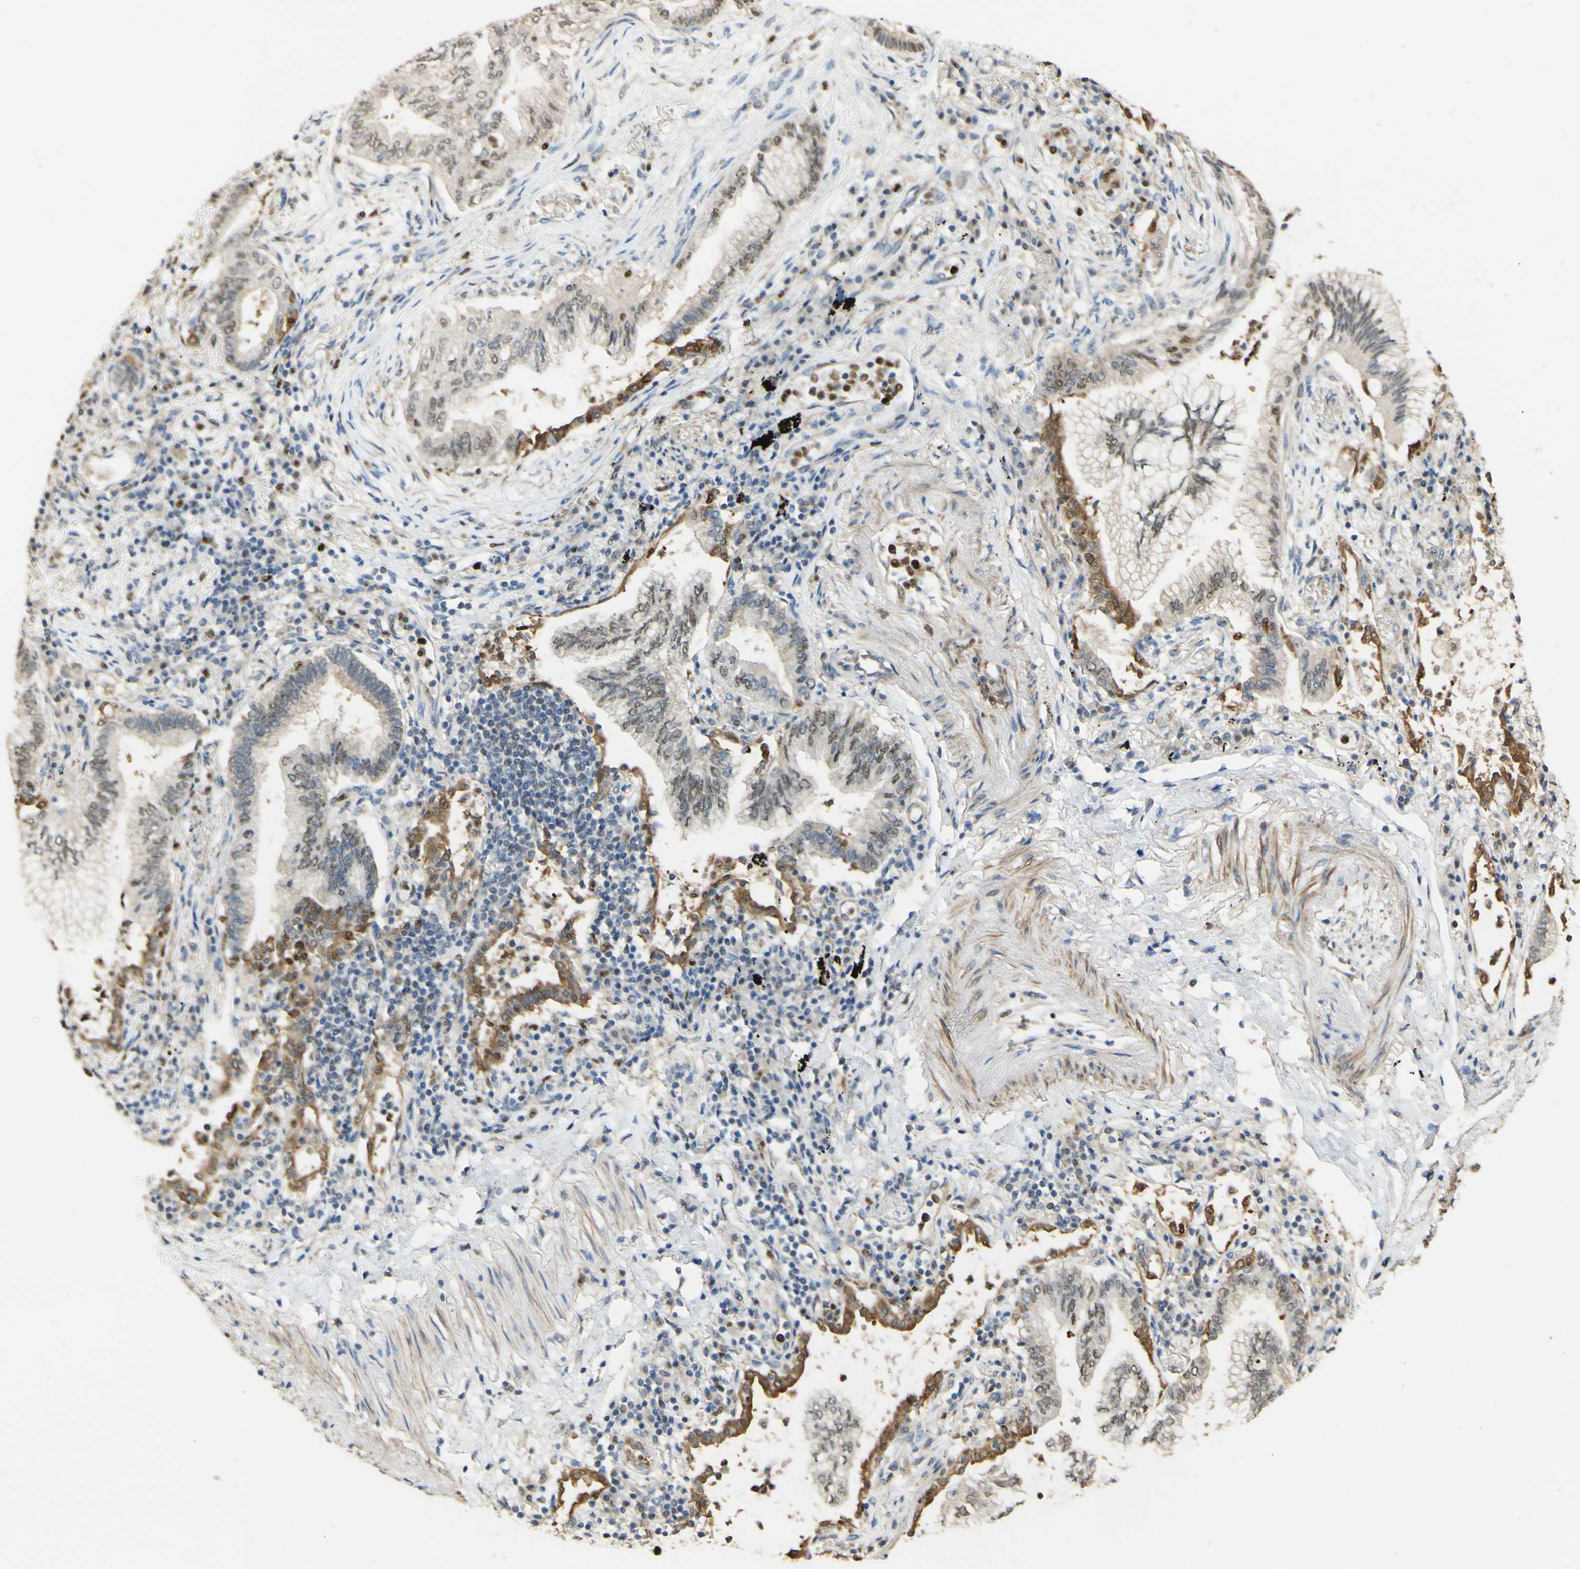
{"staining": {"intensity": "moderate", "quantity": "<25%", "location": "cytoplasmic/membranous"}, "tissue": "lung cancer", "cell_type": "Tumor cells", "image_type": "cancer", "snomed": [{"axis": "morphology", "description": "Normal tissue, NOS"}, {"axis": "morphology", "description": "Adenocarcinoma, NOS"}, {"axis": "topography", "description": "Bronchus"}, {"axis": "topography", "description": "Lung"}], "caption": "There is low levels of moderate cytoplasmic/membranous staining in tumor cells of adenocarcinoma (lung), as demonstrated by immunohistochemical staining (brown color).", "gene": "MAP3K4", "patient": {"sex": "female", "age": 70}}